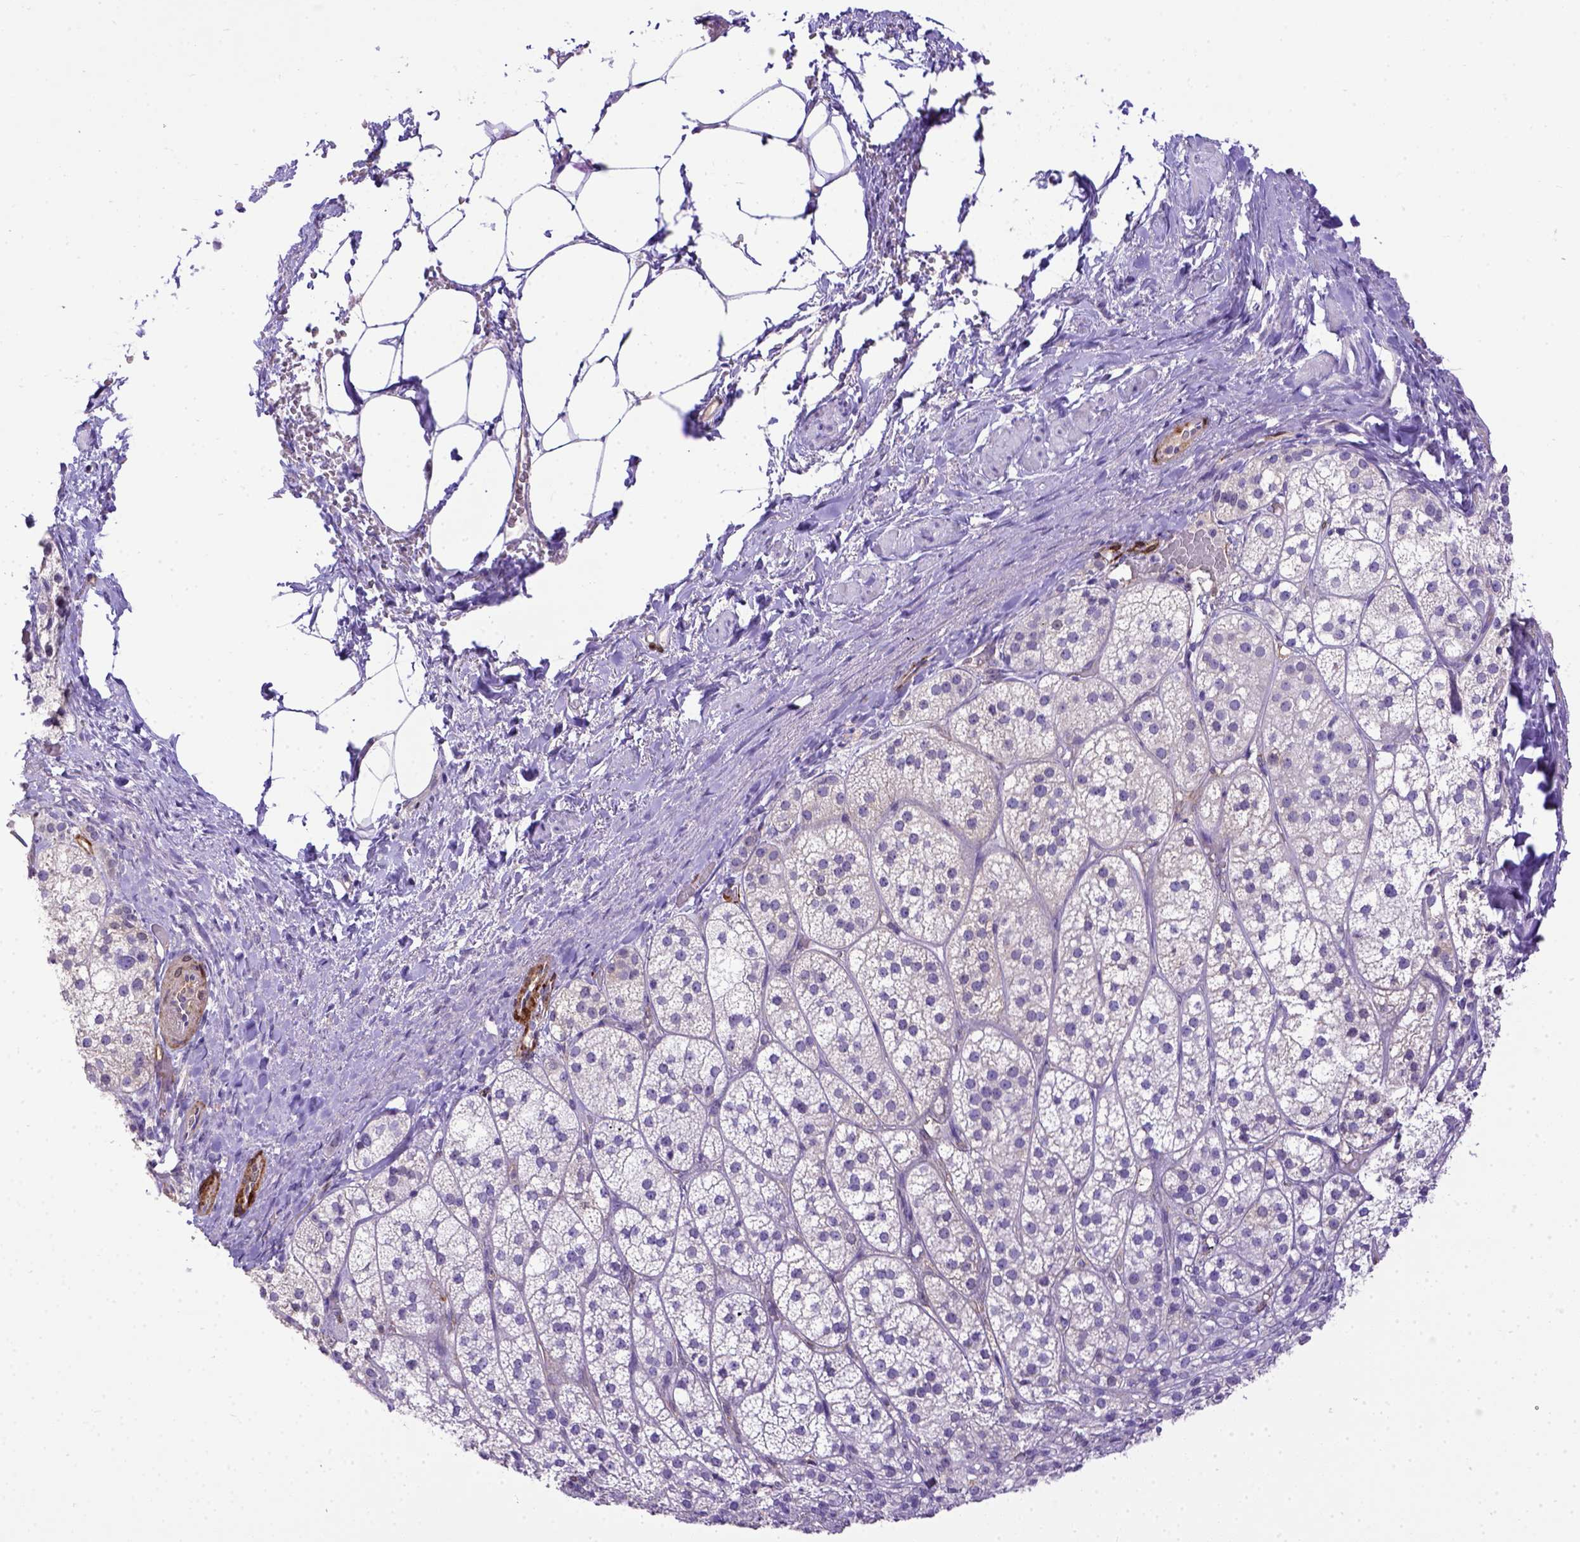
{"staining": {"intensity": "negative", "quantity": "none", "location": "none"}, "tissue": "adrenal gland", "cell_type": "Glandular cells", "image_type": "normal", "snomed": [{"axis": "morphology", "description": "Normal tissue, NOS"}, {"axis": "topography", "description": "Adrenal gland"}], "caption": "Immunohistochemistry image of unremarkable adrenal gland: adrenal gland stained with DAB displays no significant protein positivity in glandular cells. (DAB IHC visualized using brightfield microscopy, high magnification).", "gene": "BTN1A1", "patient": {"sex": "female", "age": 60}}